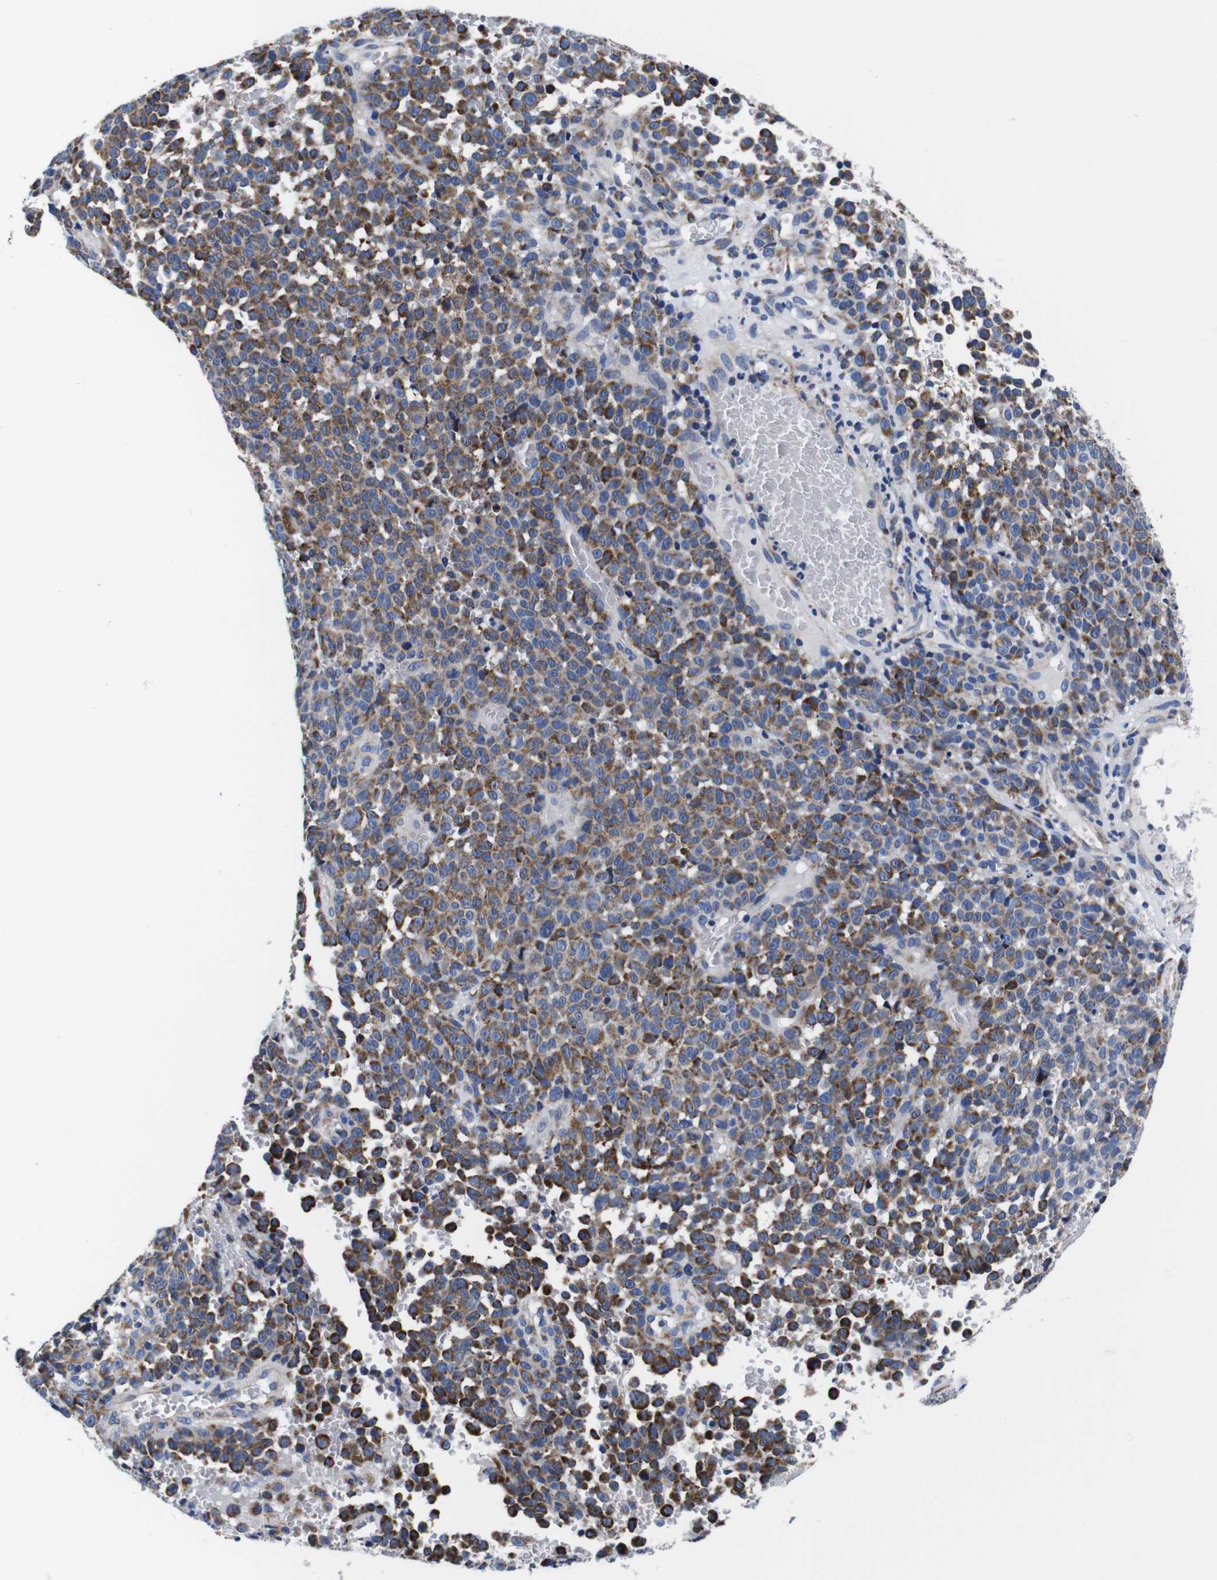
{"staining": {"intensity": "moderate", "quantity": "25%-75%", "location": "cytoplasmic/membranous"}, "tissue": "melanoma", "cell_type": "Tumor cells", "image_type": "cancer", "snomed": [{"axis": "morphology", "description": "Malignant melanoma, NOS"}, {"axis": "topography", "description": "Skin"}], "caption": "The image reveals staining of melanoma, revealing moderate cytoplasmic/membranous protein expression (brown color) within tumor cells.", "gene": "FKBP9", "patient": {"sex": "female", "age": 82}}